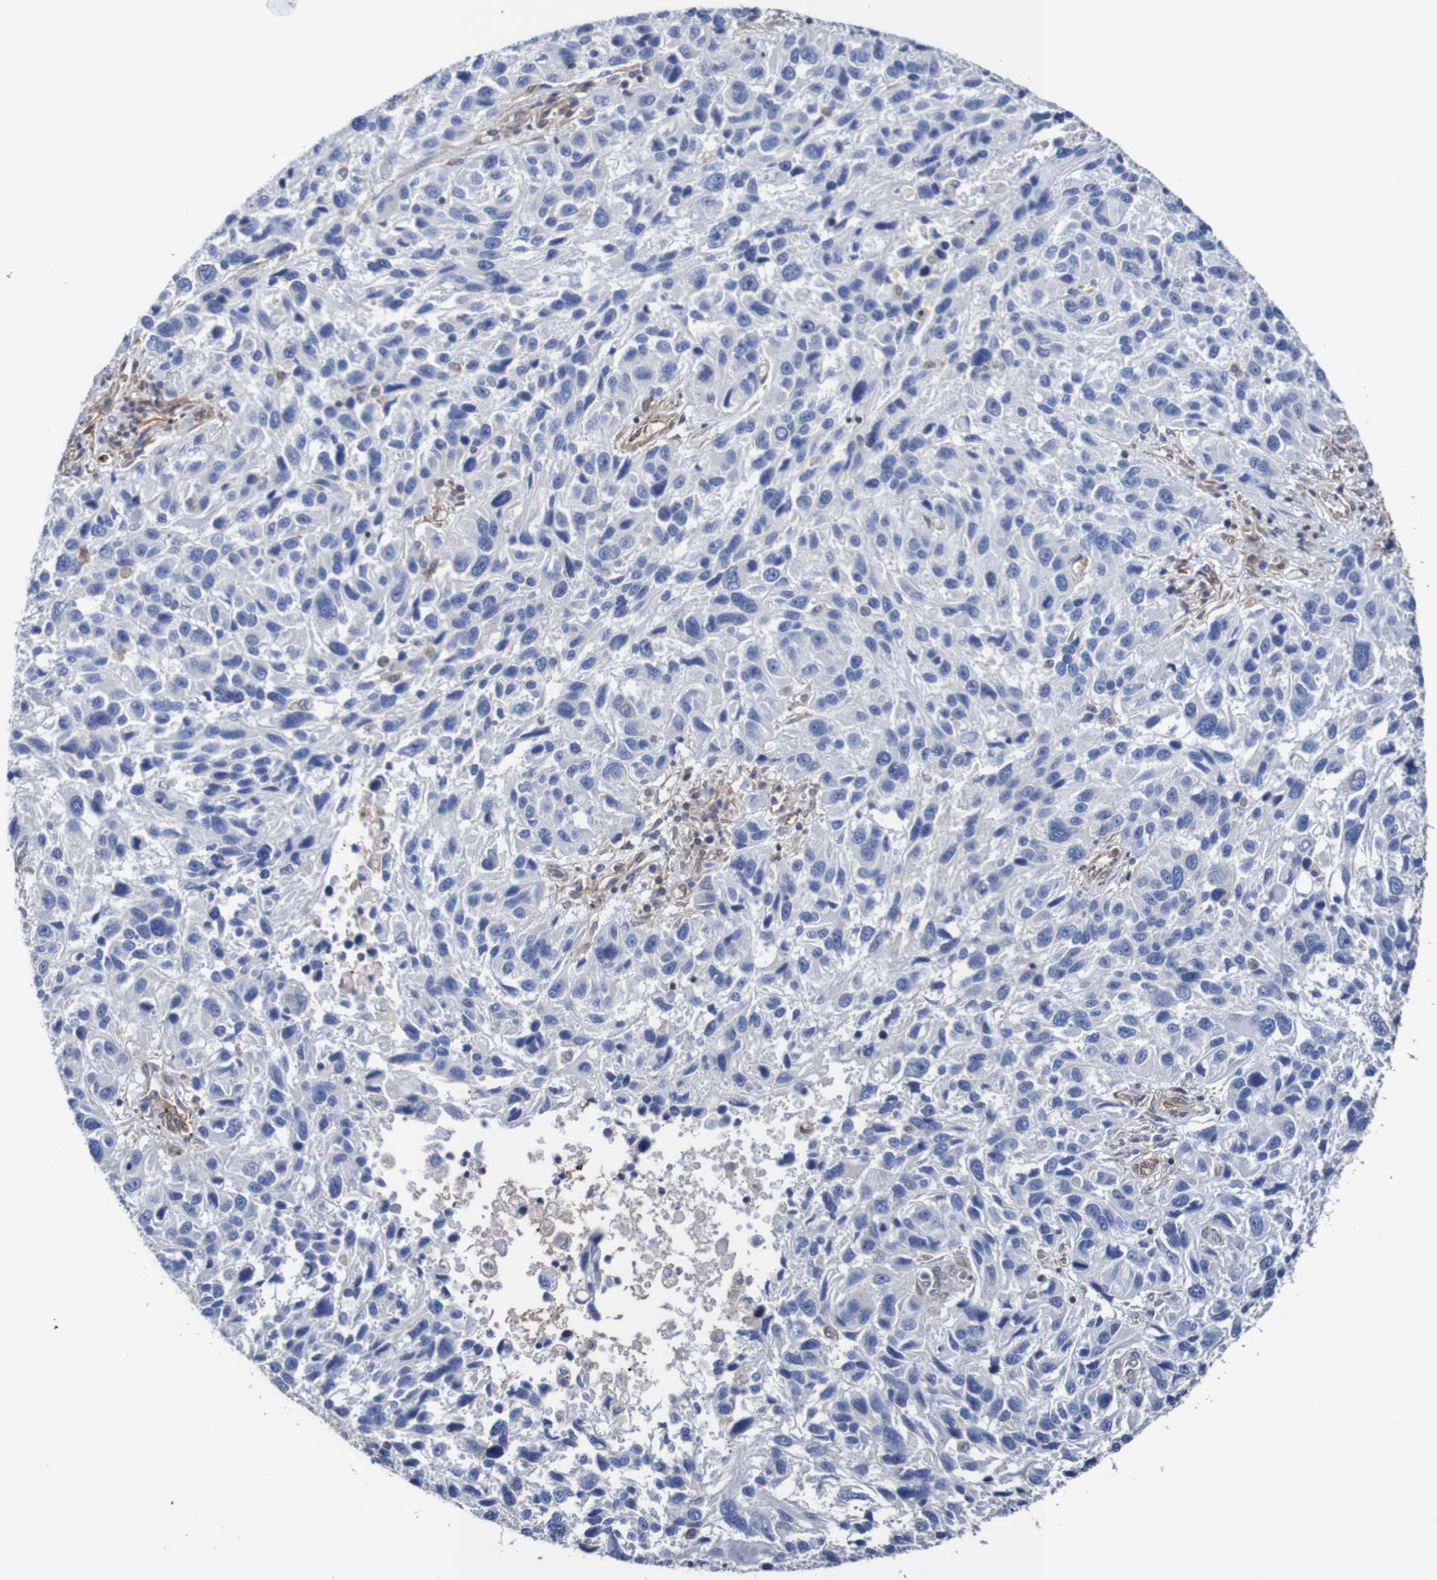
{"staining": {"intensity": "negative", "quantity": "none", "location": "none"}, "tissue": "melanoma", "cell_type": "Tumor cells", "image_type": "cancer", "snomed": [{"axis": "morphology", "description": "Malignant melanoma, NOS"}, {"axis": "topography", "description": "Skin"}], "caption": "The histopathology image reveals no staining of tumor cells in malignant melanoma.", "gene": "RIGI", "patient": {"sex": "male", "age": 53}}